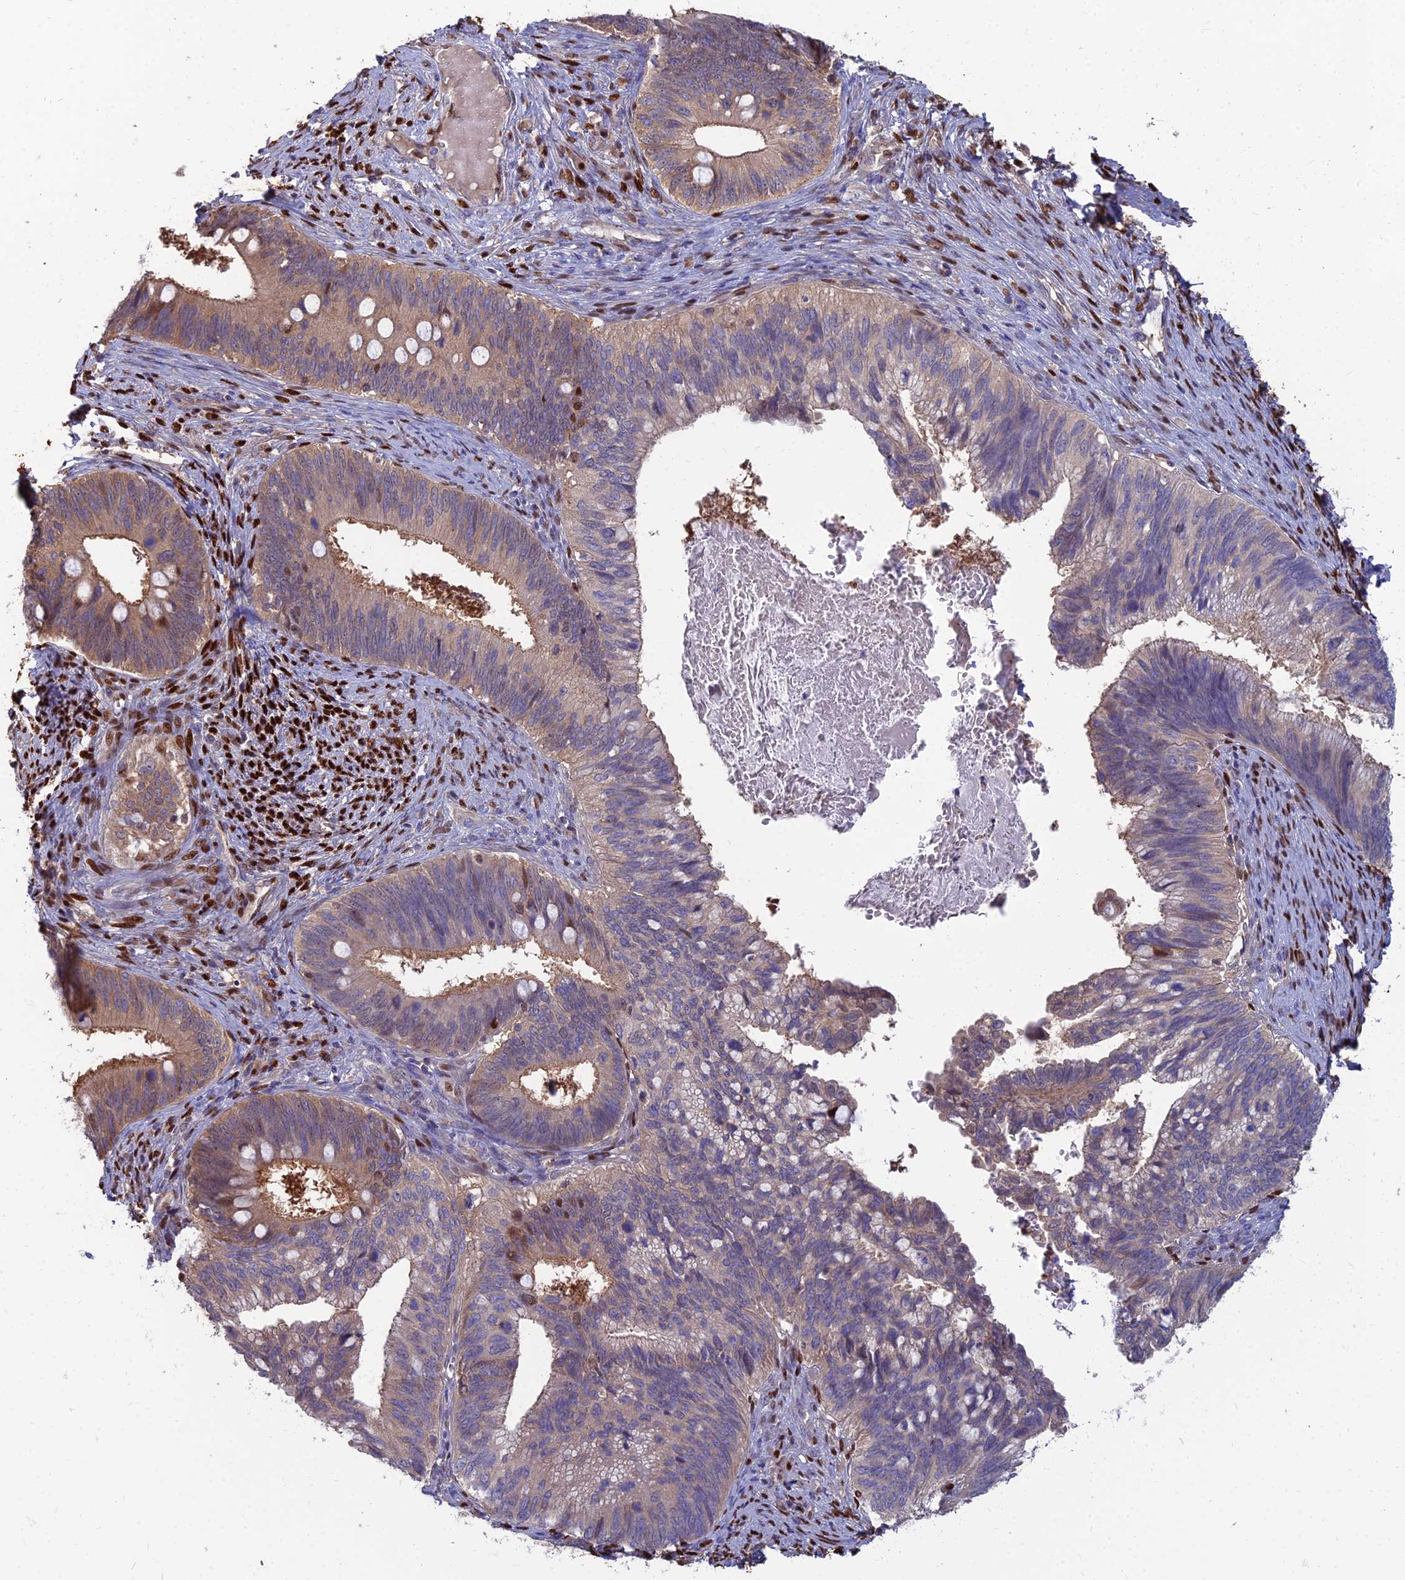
{"staining": {"intensity": "weak", "quantity": "25%-75%", "location": "cytoplasmic/membranous,nuclear"}, "tissue": "cervical cancer", "cell_type": "Tumor cells", "image_type": "cancer", "snomed": [{"axis": "morphology", "description": "Adenocarcinoma, NOS"}, {"axis": "topography", "description": "Cervix"}], "caption": "Immunohistochemistry (DAB) staining of human cervical cancer (adenocarcinoma) displays weak cytoplasmic/membranous and nuclear protein expression in approximately 25%-75% of tumor cells.", "gene": "DNPEP", "patient": {"sex": "female", "age": 42}}